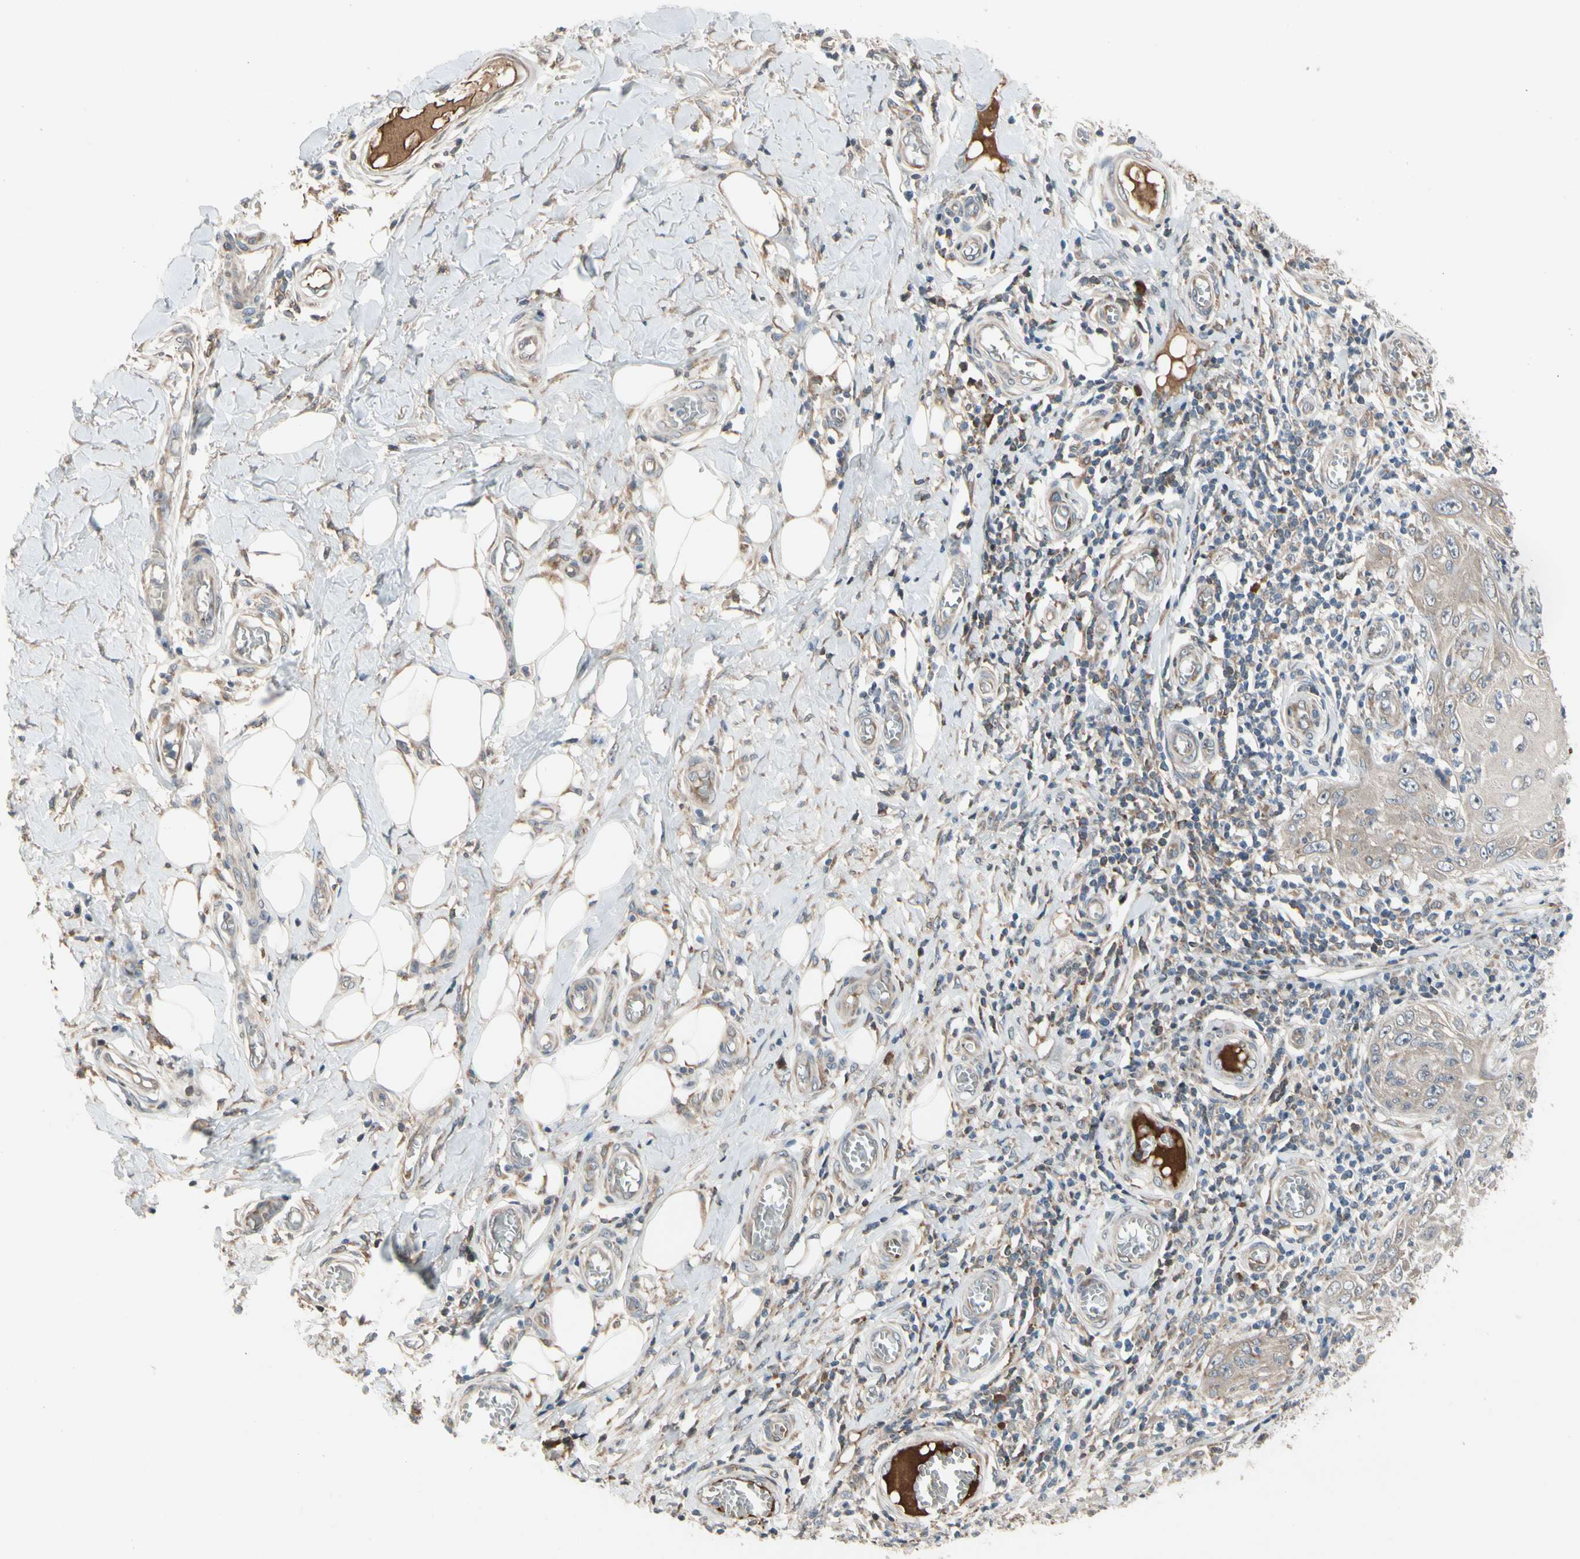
{"staining": {"intensity": "weak", "quantity": "<25%", "location": "cytoplasmic/membranous"}, "tissue": "skin cancer", "cell_type": "Tumor cells", "image_type": "cancer", "snomed": [{"axis": "morphology", "description": "Squamous cell carcinoma, NOS"}, {"axis": "topography", "description": "Skin"}], "caption": "Protein analysis of skin squamous cell carcinoma shows no significant positivity in tumor cells. (DAB immunohistochemistry (IHC) visualized using brightfield microscopy, high magnification).", "gene": "SNX29", "patient": {"sex": "female", "age": 73}}